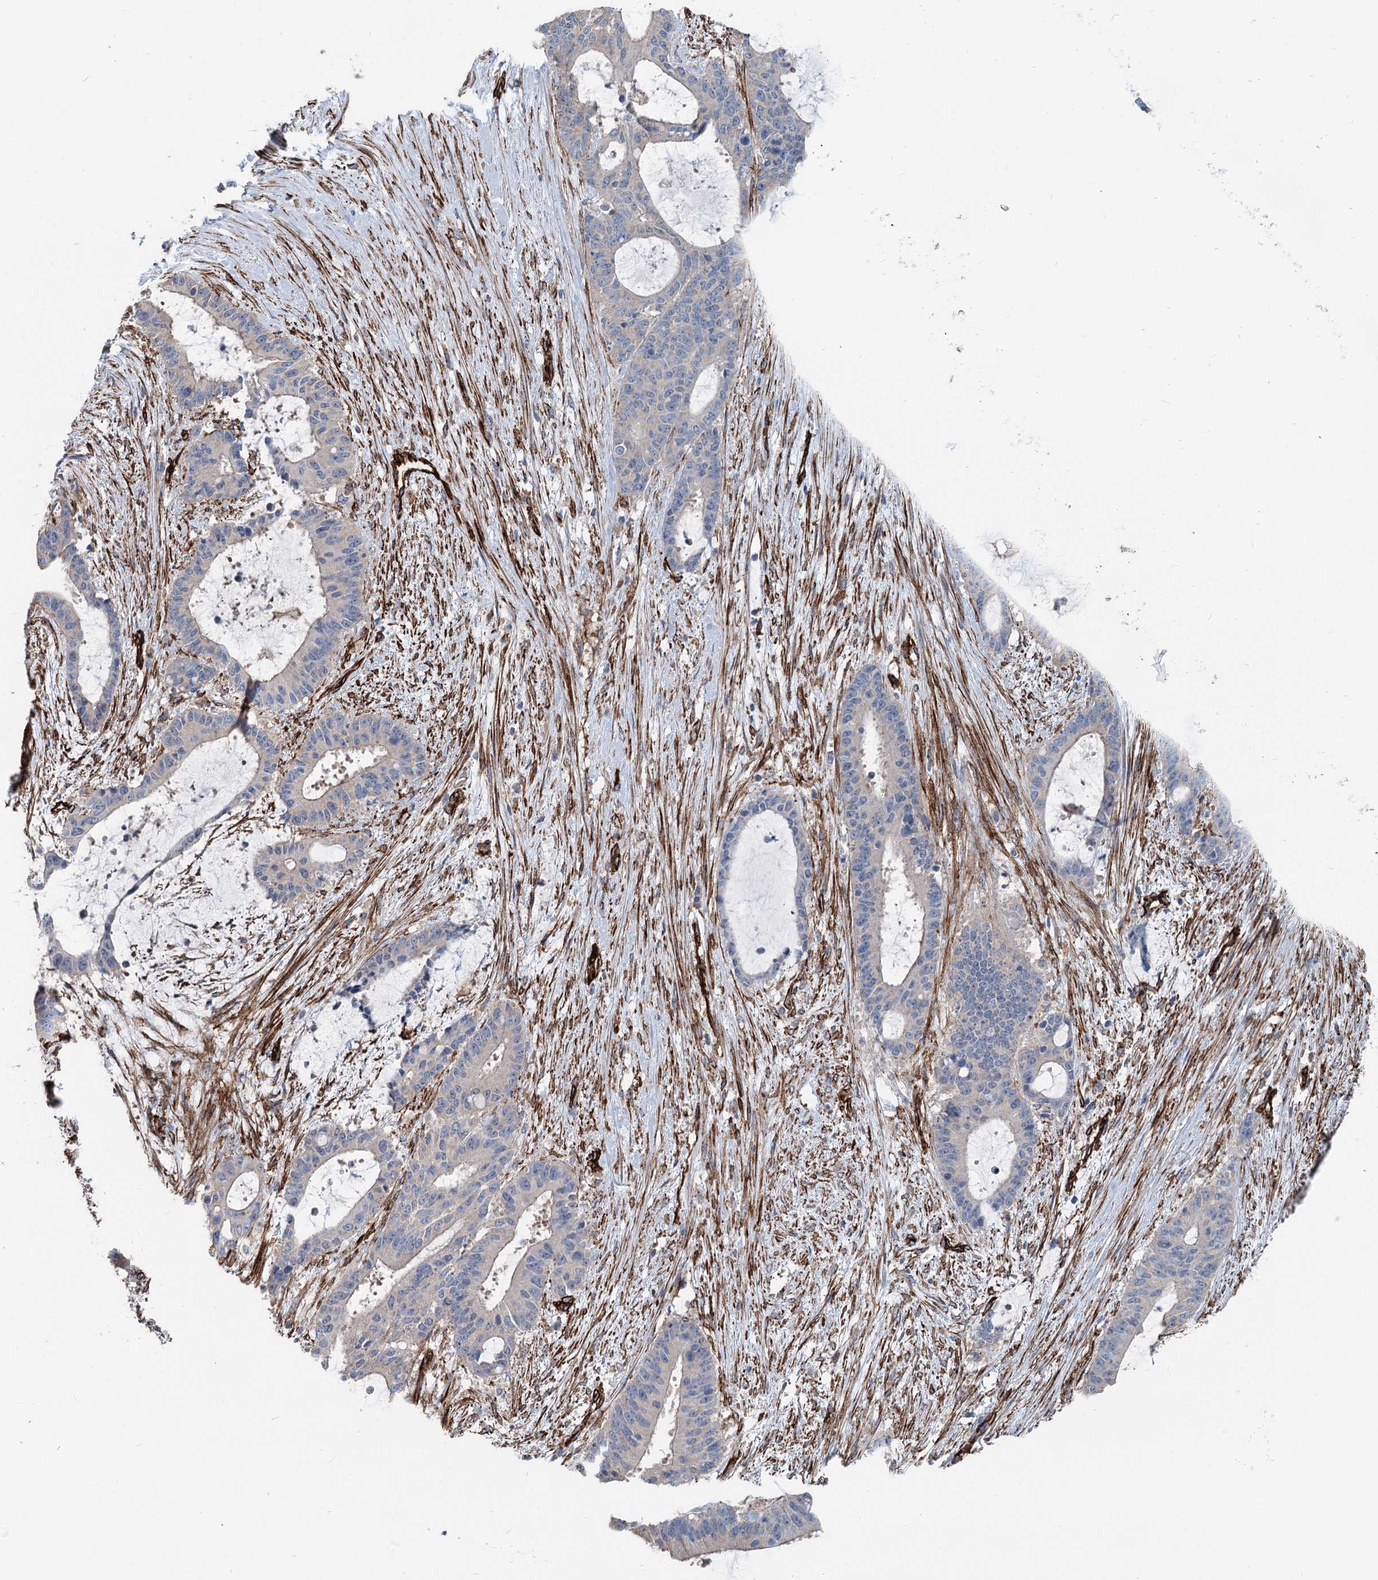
{"staining": {"intensity": "negative", "quantity": "none", "location": "none"}, "tissue": "liver cancer", "cell_type": "Tumor cells", "image_type": "cancer", "snomed": [{"axis": "morphology", "description": "Normal tissue, NOS"}, {"axis": "morphology", "description": "Cholangiocarcinoma"}, {"axis": "topography", "description": "Liver"}, {"axis": "topography", "description": "Peripheral nerve tissue"}], "caption": "This is an immunohistochemistry image of liver cancer. There is no staining in tumor cells.", "gene": "IQSEC1", "patient": {"sex": "female", "age": 73}}